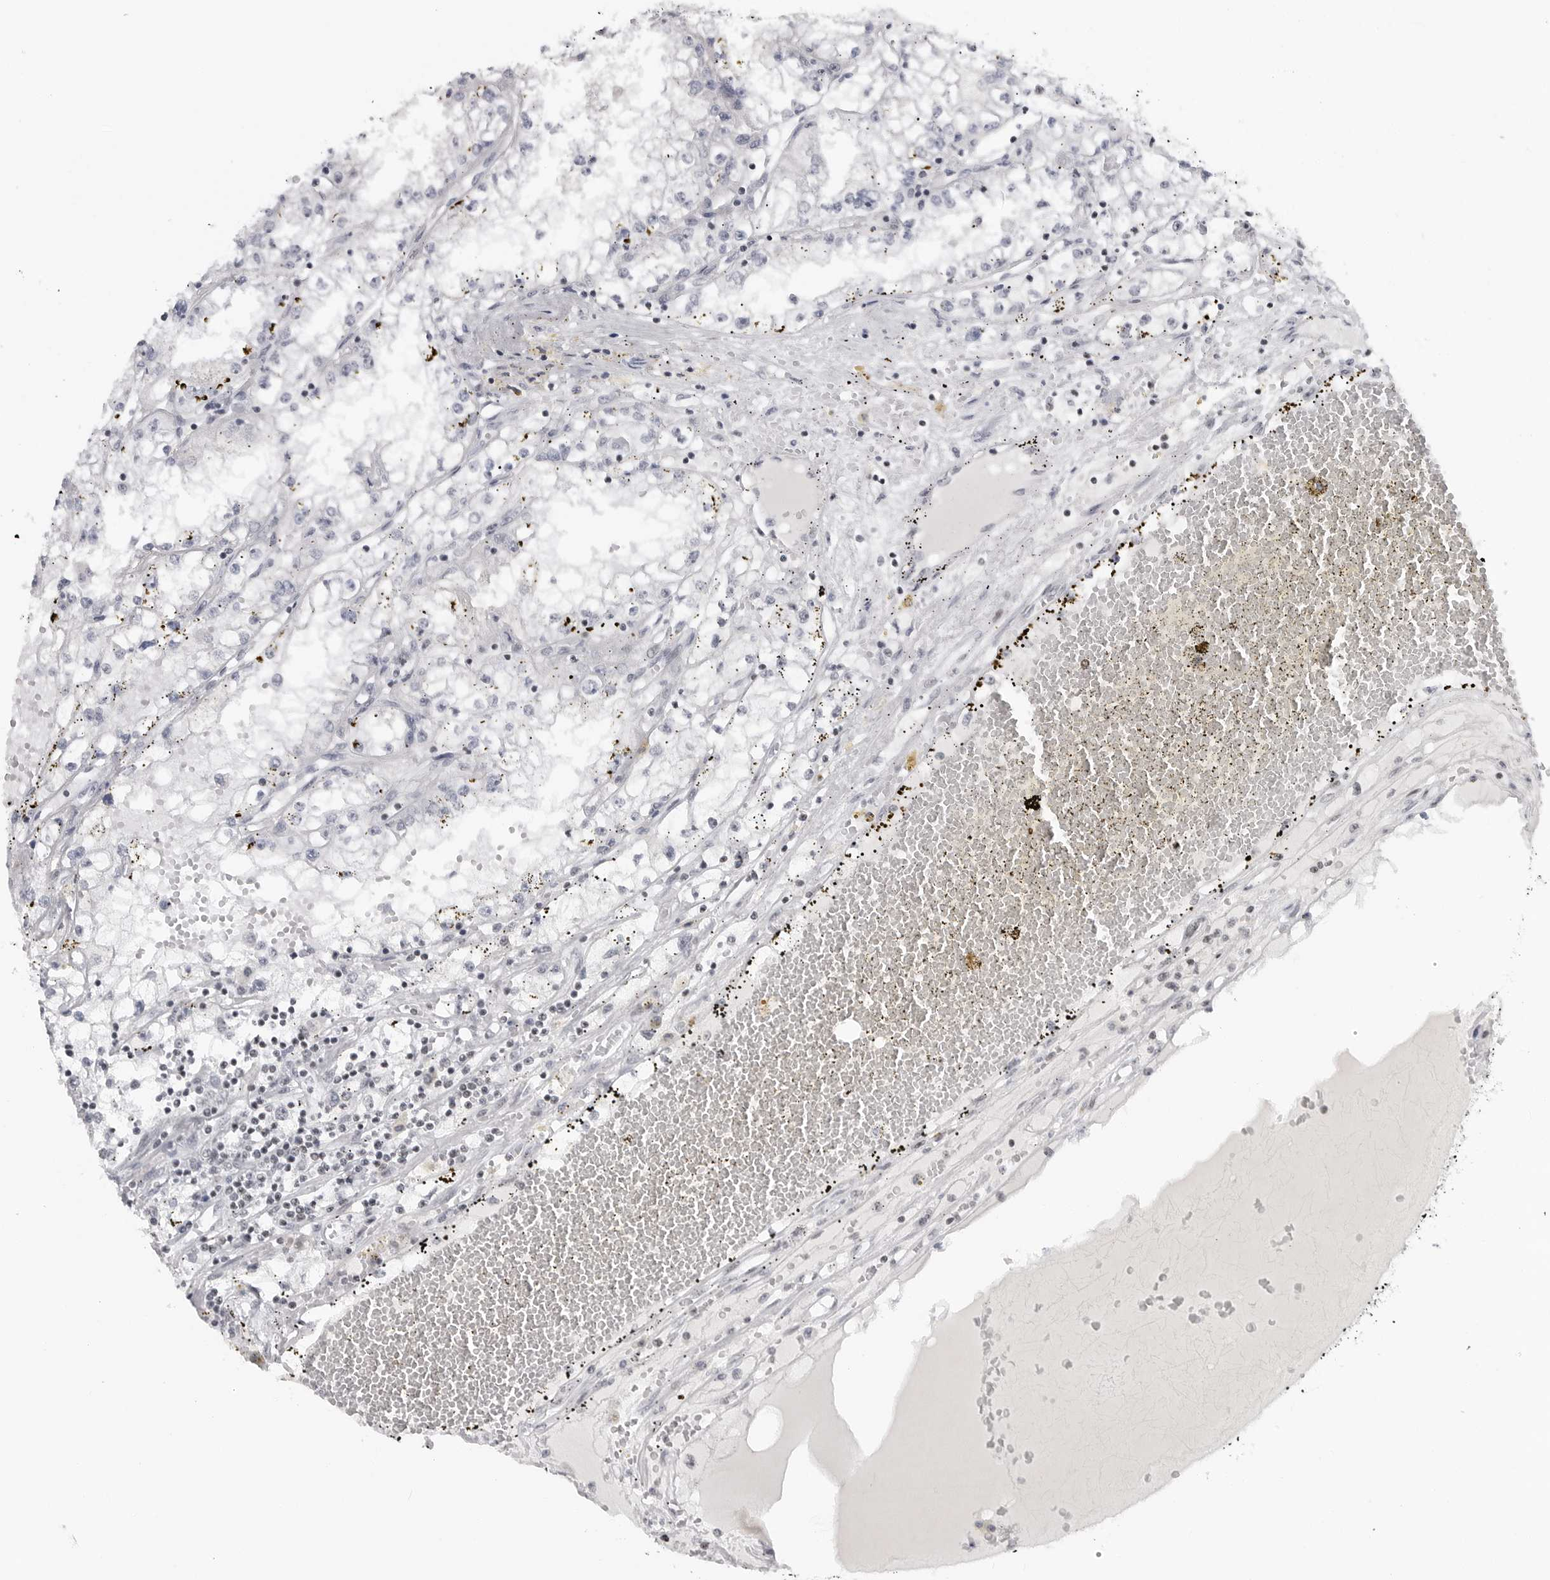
{"staining": {"intensity": "negative", "quantity": "none", "location": "none"}, "tissue": "renal cancer", "cell_type": "Tumor cells", "image_type": "cancer", "snomed": [{"axis": "morphology", "description": "Adenocarcinoma, NOS"}, {"axis": "topography", "description": "Kidney"}], "caption": "Immunohistochemical staining of renal cancer shows no significant staining in tumor cells.", "gene": "TRIM66", "patient": {"sex": "male", "age": 56}}